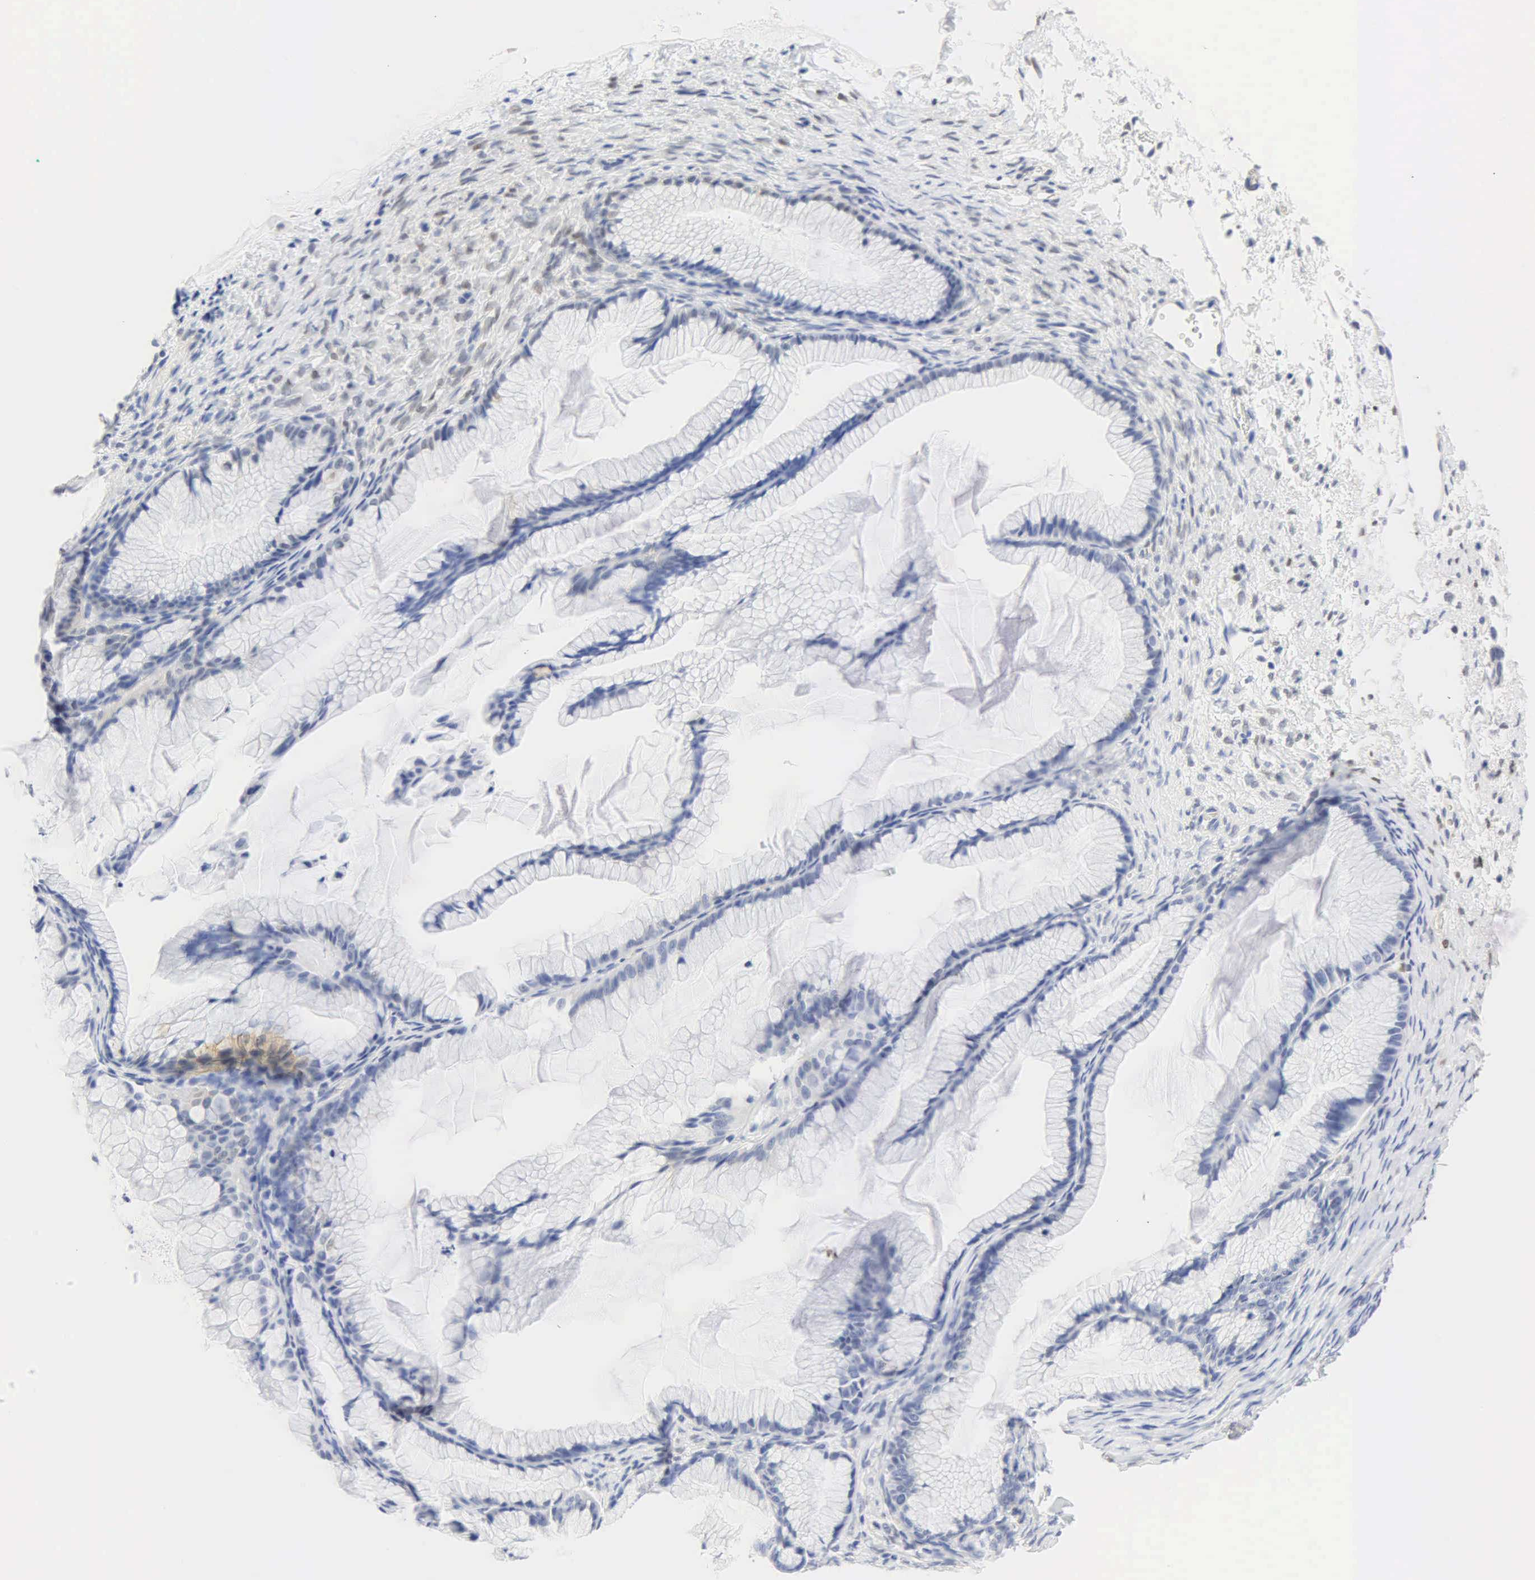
{"staining": {"intensity": "negative", "quantity": "none", "location": "none"}, "tissue": "ovarian cancer", "cell_type": "Tumor cells", "image_type": "cancer", "snomed": [{"axis": "morphology", "description": "Cystadenocarcinoma, mucinous, NOS"}, {"axis": "topography", "description": "Ovary"}], "caption": "Tumor cells show no significant positivity in ovarian mucinous cystadenocarcinoma.", "gene": "PGR", "patient": {"sex": "female", "age": 41}}